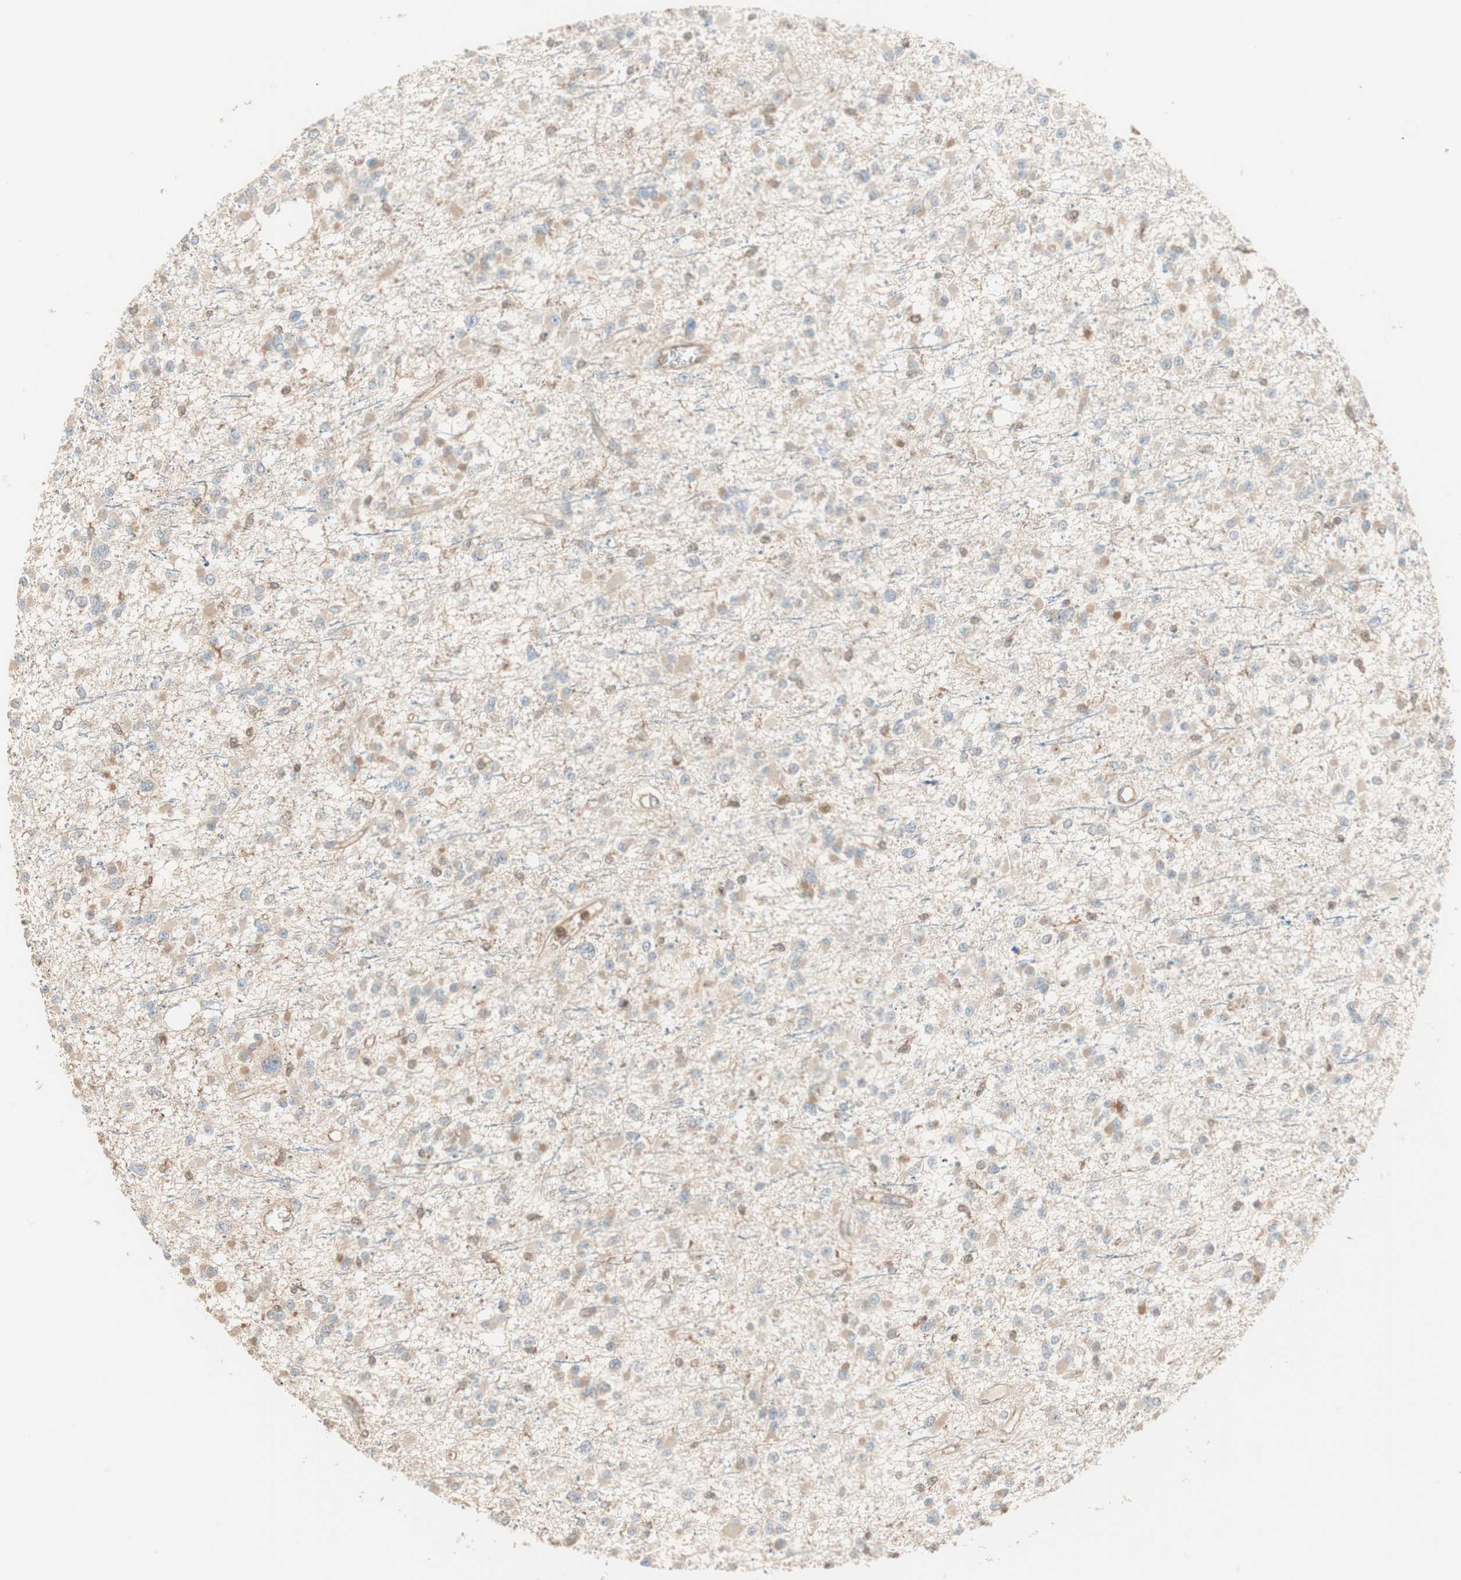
{"staining": {"intensity": "weak", "quantity": "<25%", "location": "cytoplasmic/membranous"}, "tissue": "glioma", "cell_type": "Tumor cells", "image_type": "cancer", "snomed": [{"axis": "morphology", "description": "Glioma, malignant, Low grade"}, {"axis": "topography", "description": "Brain"}], "caption": "The photomicrograph exhibits no significant staining in tumor cells of low-grade glioma (malignant).", "gene": "CRLF3", "patient": {"sex": "female", "age": 22}}